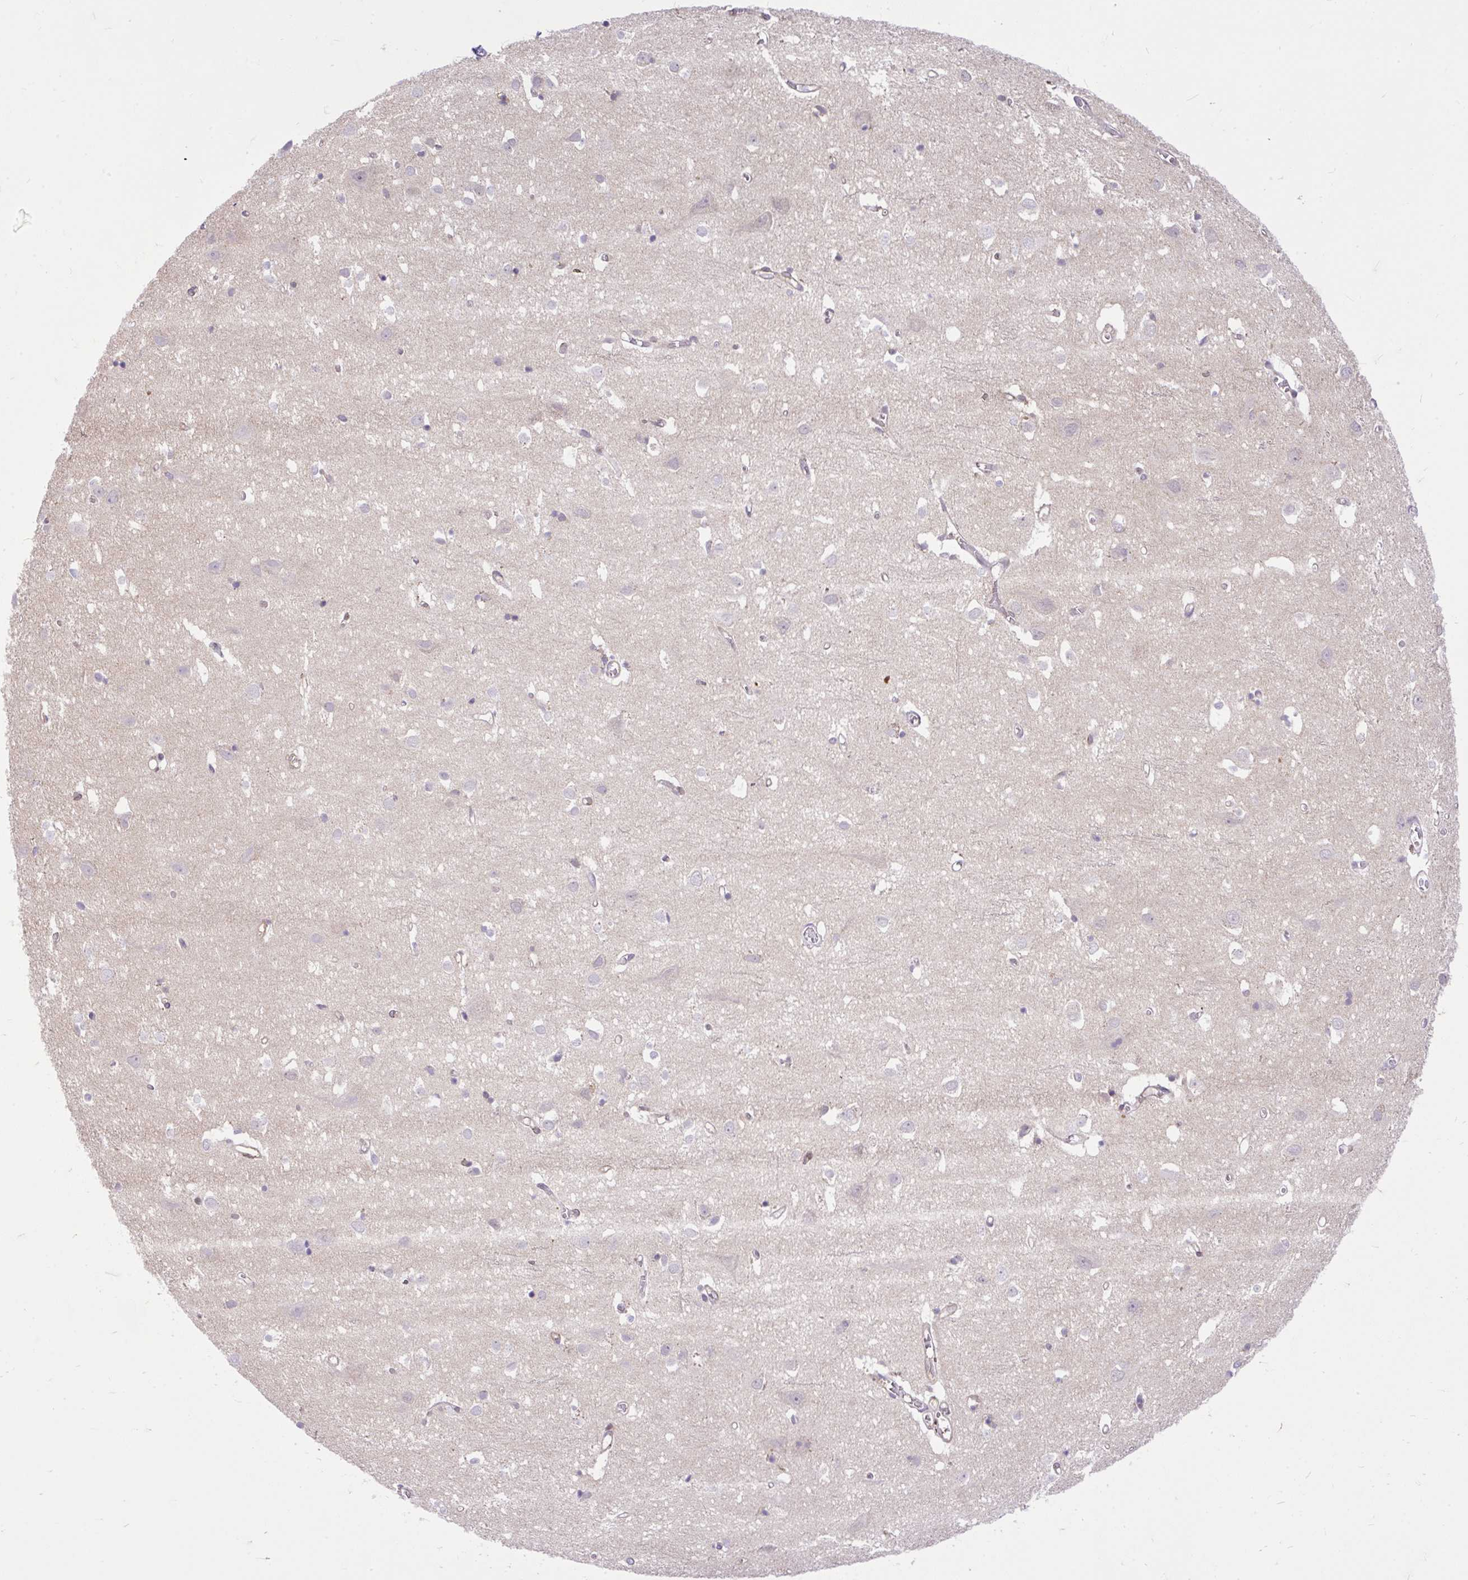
{"staining": {"intensity": "weak", "quantity": "<25%", "location": "cytoplasmic/membranous"}, "tissue": "cerebral cortex", "cell_type": "Endothelial cells", "image_type": "normal", "snomed": [{"axis": "morphology", "description": "Normal tissue, NOS"}, {"axis": "topography", "description": "Cerebral cortex"}], "caption": "Immunohistochemistry (IHC) micrograph of benign cerebral cortex: human cerebral cortex stained with DAB displays no significant protein expression in endothelial cells.", "gene": "TRIM17", "patient": {"sex": "male", "age": 70}}